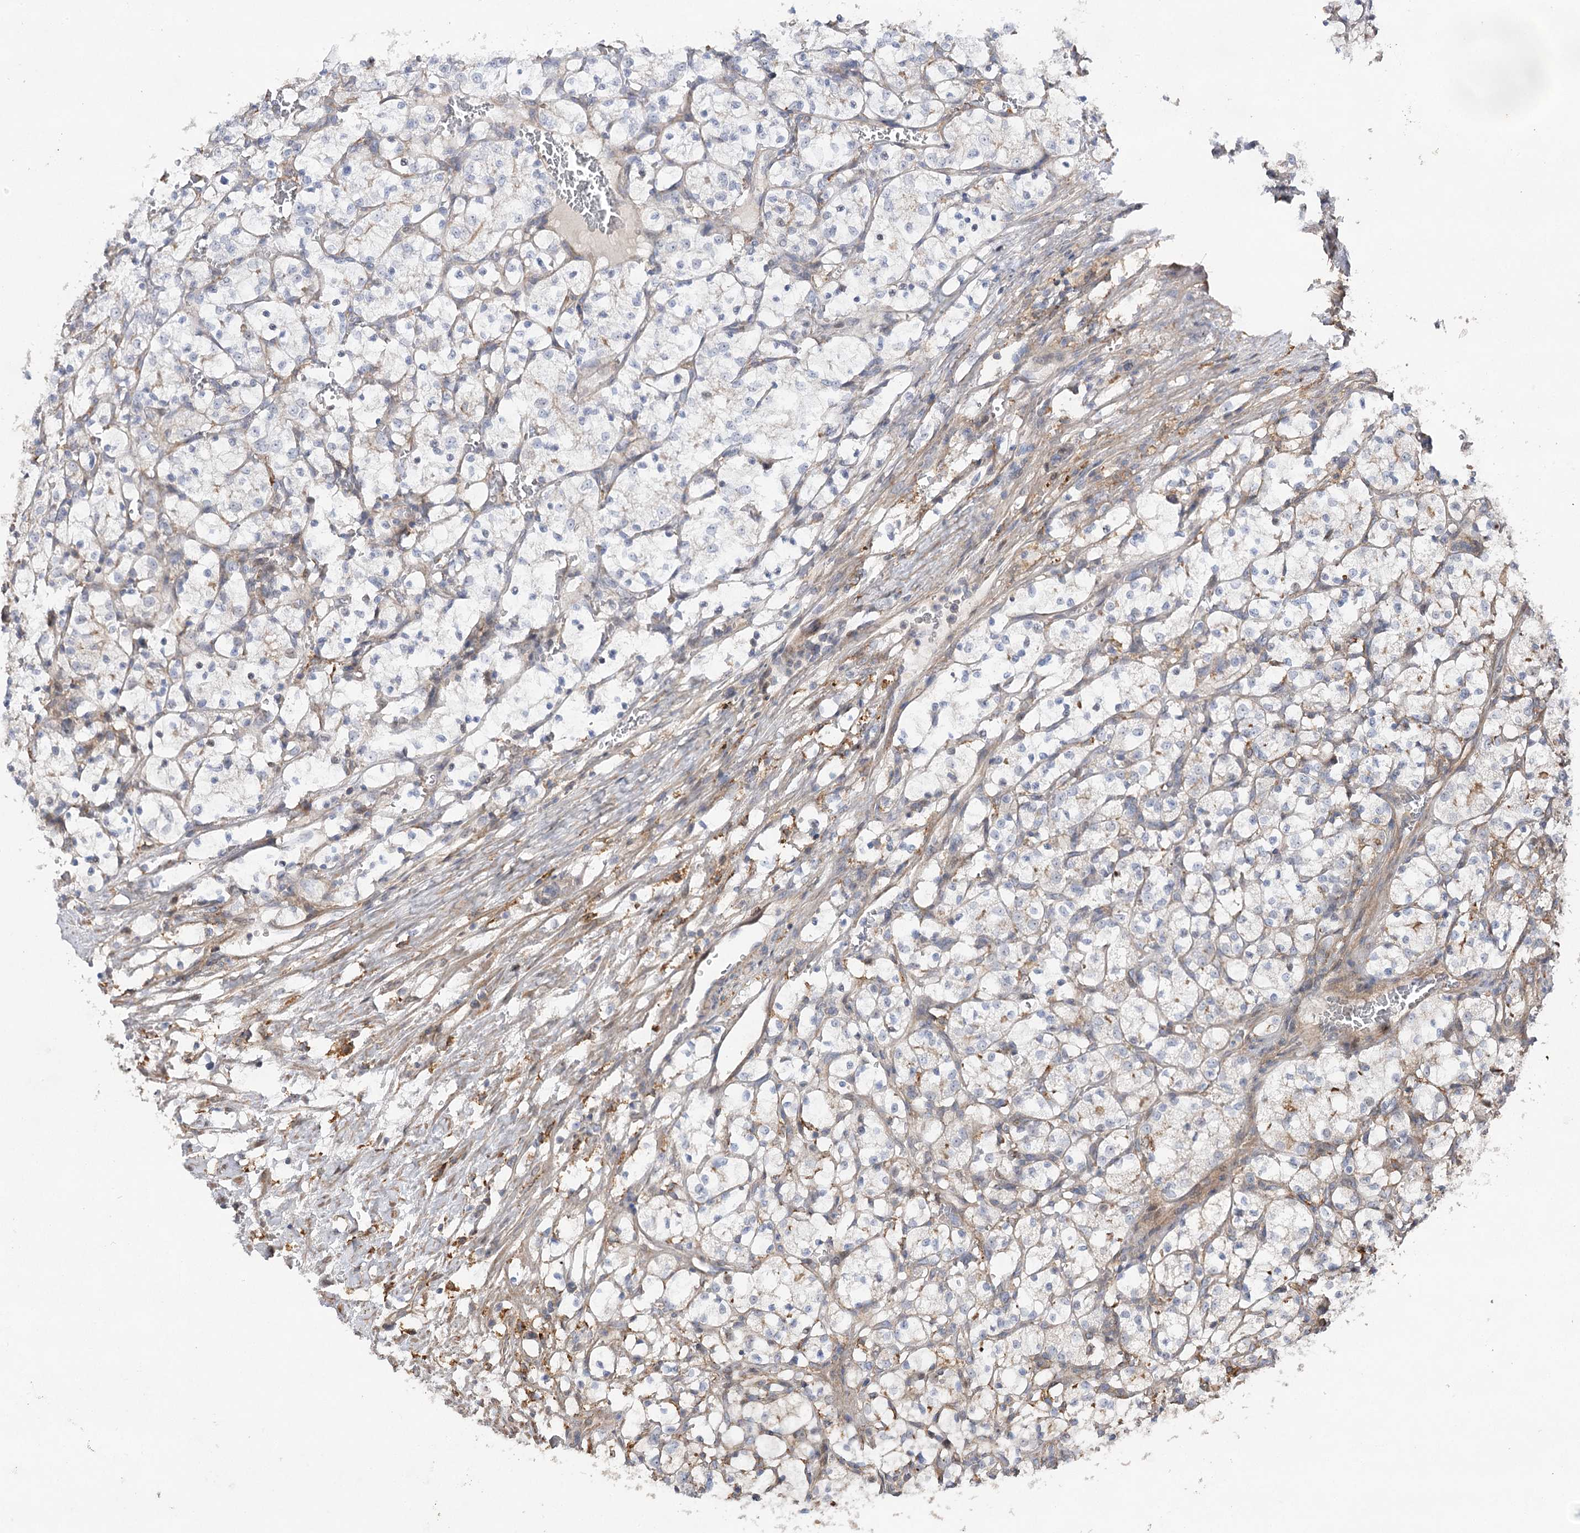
{"staining": {"intensity": "negative", "quantity": "none", "location": "none"}, "tissue": "renal cancer", "cell_type": "Tumor cells", "image_type": "cancer", "snomed": [{"axis": "morphology", "description": "Adenocarcinoma, NOS"}, {"axis": "topography", "description": "Kidney"}], "caption": "Immunohistochemistry image of renal cancer (adenocarcinoma) stained for a protein (brown), which demonstrates no staining in tumor cells.", "gene": "OBSL1", "patient": {"sex": "female", "age": 69}}